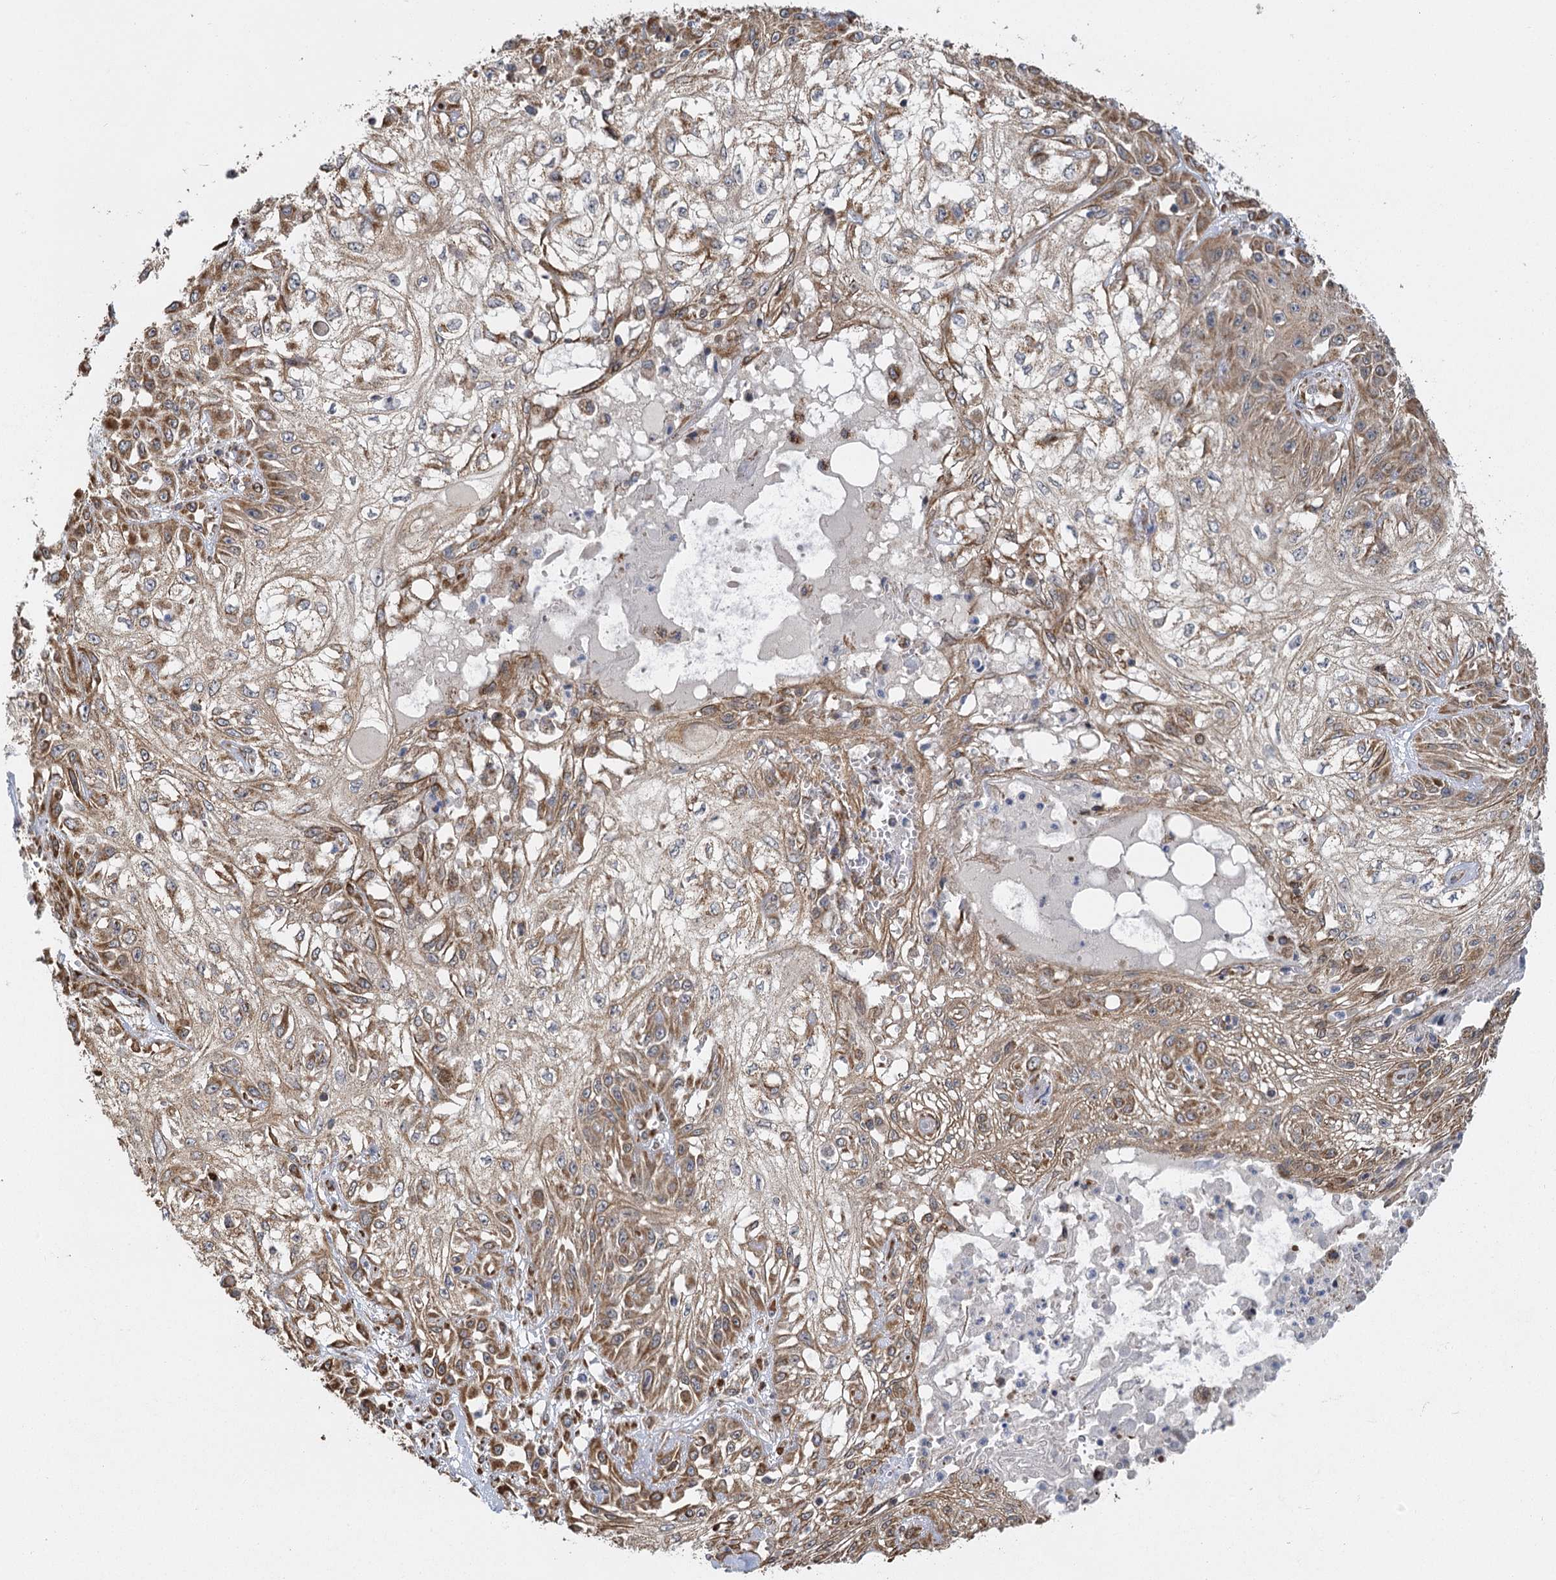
{"staining": {"intensity": "moderate", "quantity": ">75%", "location": "cytoplasmic/membranous"}, "tissue": "skin cancer", "cell_type": "Tumor cells", "image_type": "cancer", "snomed": [{"axis": "morphology", "description": "Squamous cell carcinoma, NOS"}, {"axis": "morphology", "description": "Squamous cell carcinoma, metastatic, NOS"}, {"axis": "topography", "description": "Skin"}, {"axis": "topography", "description": "Lymph node"}], "caption": "Moderate cytoplasmic/membranous protein positivity is identified in about >75% of tumor cells in skin squamous cell carcinoma.", "gene": "IL11RA", "patient": {"sex": "male", "age": 75}}